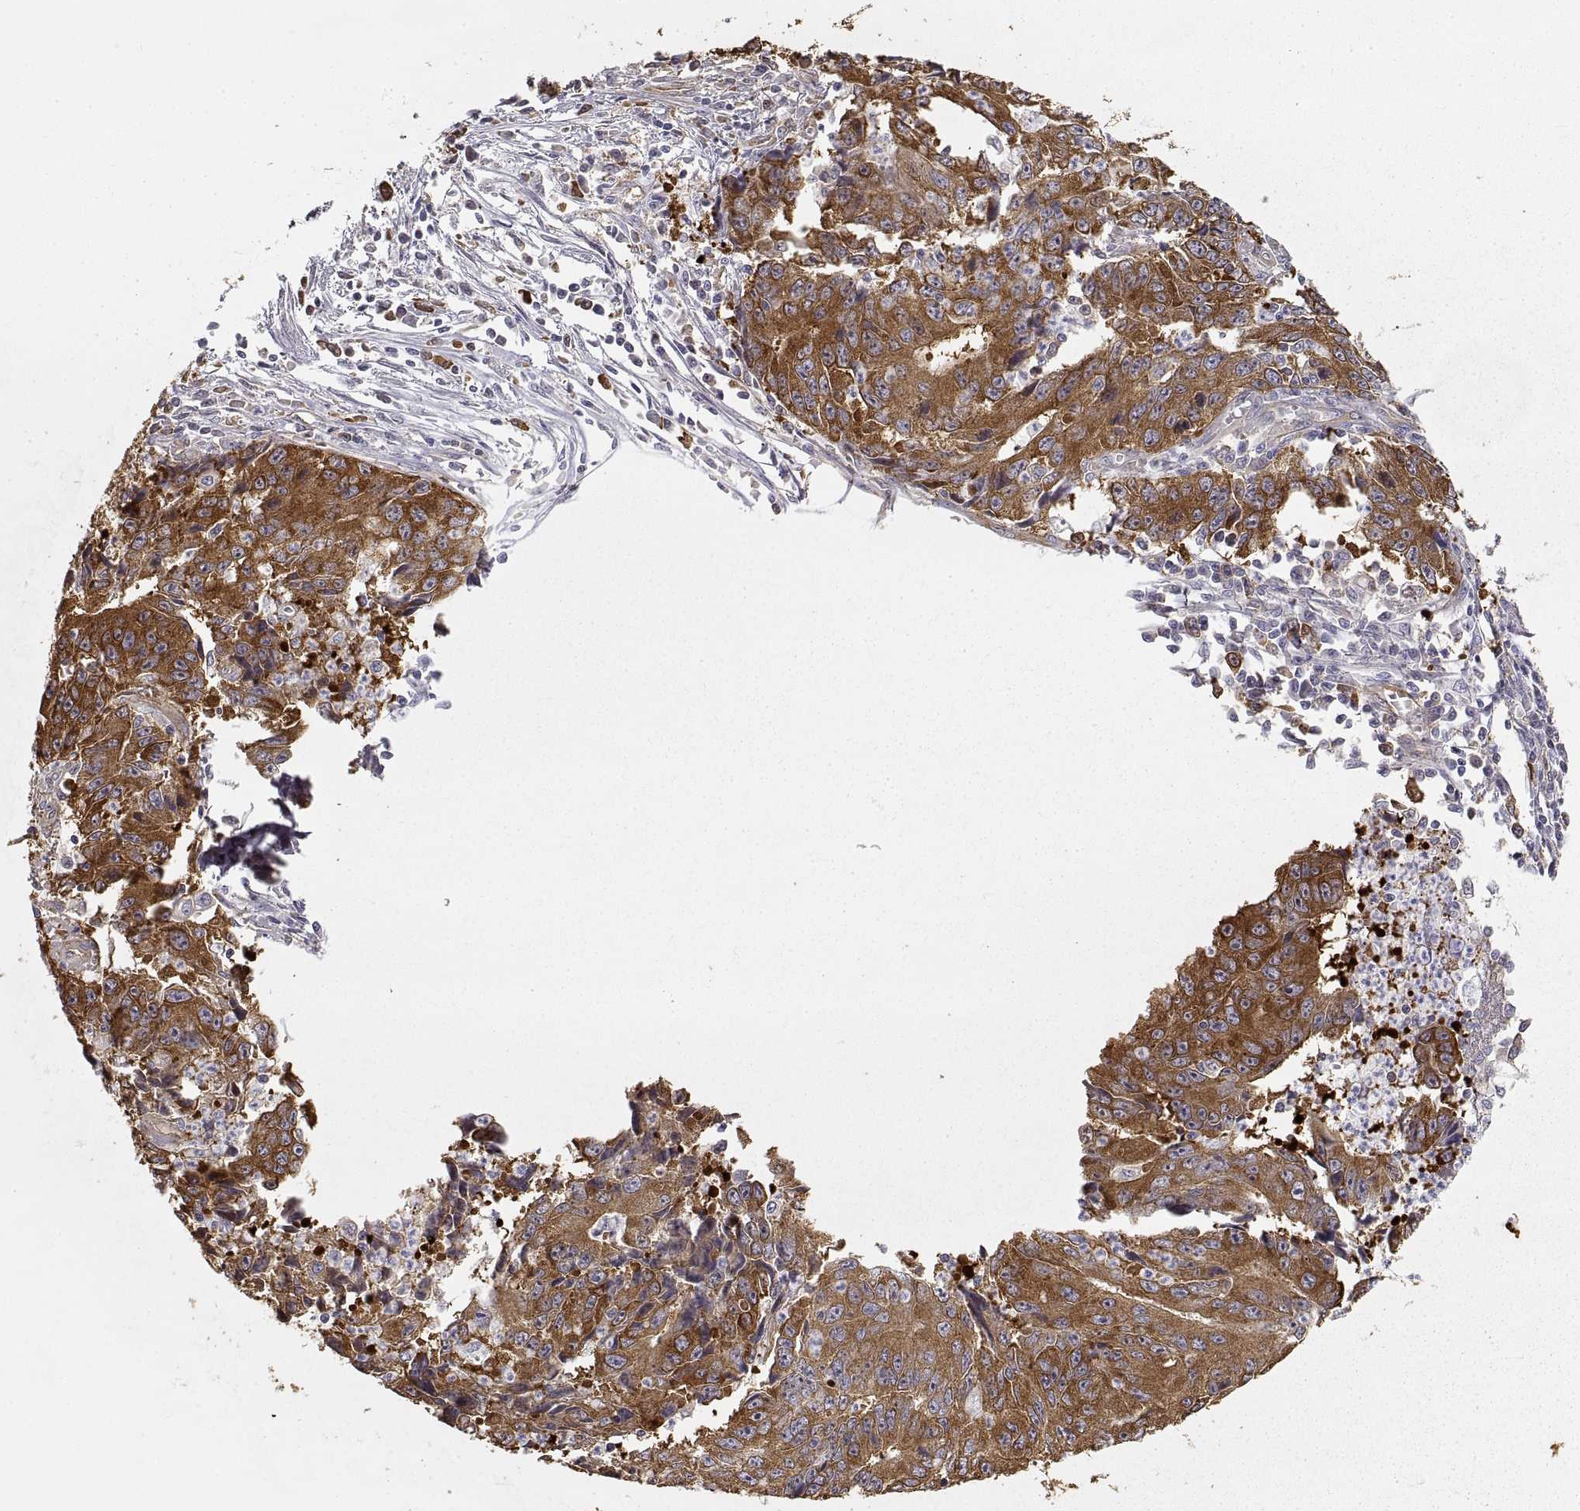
{"staining": {"intensity": "strong", "quantity": ">75%", "location": "cytoplasmic/membranous"}, "tissue": "liver cancer", "cell_type": "Tumor cells", "image_type": "cancer", "snomed": [{"axis": "morphology", "description": "Cholangiocarcinoma"}, {"axis": "topography", "description": "Liver"}], "caption": "Immunohistochemistry (IHC) photomicrograph of neoplastic tissue: human liver cancer (cholangiocarcinoma) stained using immunohistochemistry (IHC) displays high levels of strong protein expression localized specifically in the cytoplasmic/membranous of tumor cells, appearing as a cytoplasmic/membranous brown color.", "gene": "HSP90AB1", "patient": {"sex": "male", "age": 65}}